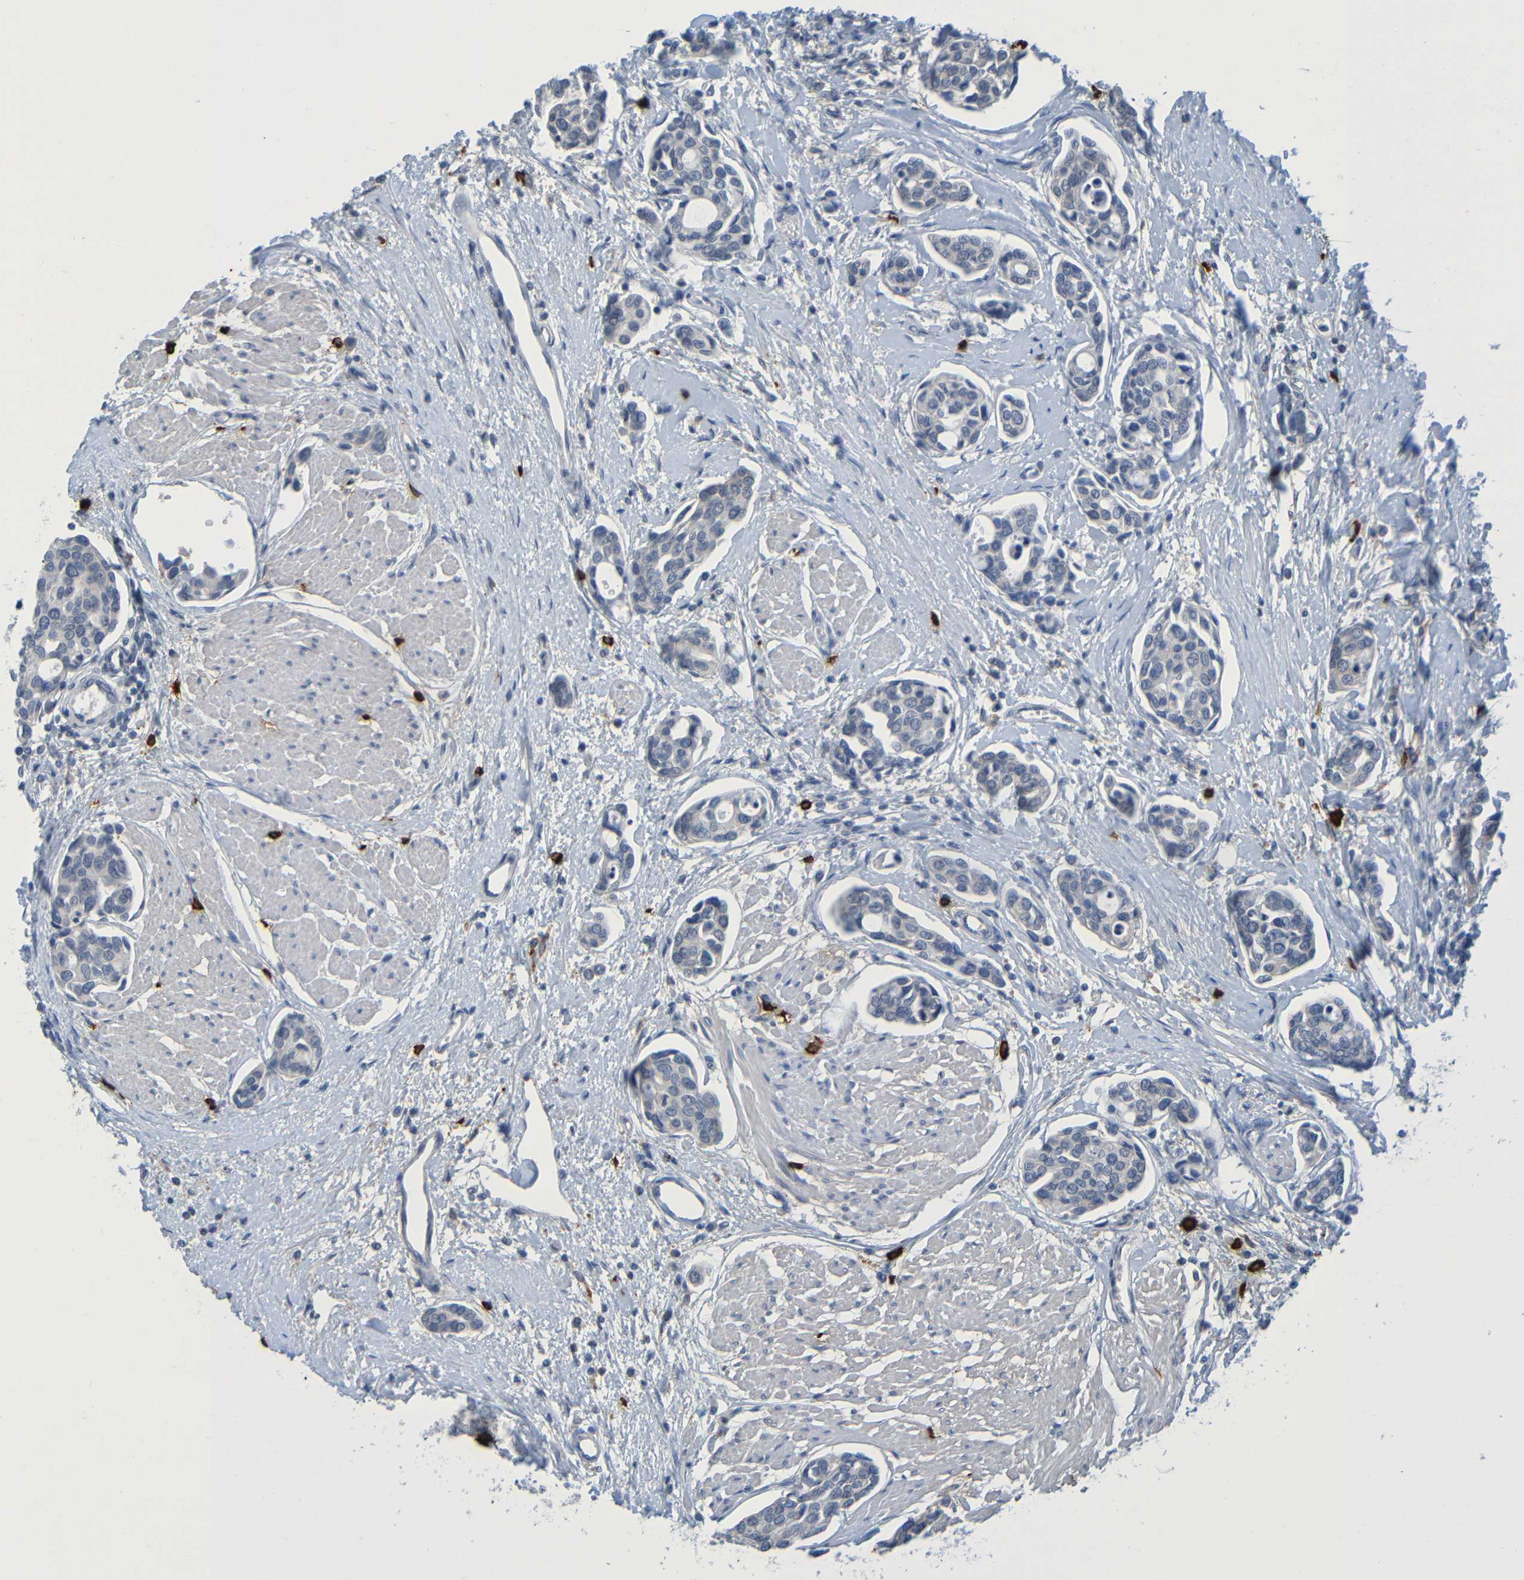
{"staining": {"intensity": "negative", "quantity": "none", "location": "none"}, "tissue": "urothelial cancer", "cell_type": "Tumor cells", "image_type": "cancer", "snomed": [{"axis": "morphology", "description": "Urothelial carcinoma, High grade"}, {"axis": "topography", "description": "Urinary bladder"}], "caption": "Protein analysis of urothelial cancer reveals no significant staining in tumor cells. (DAB (3,3'-diaminobenzidine) IHC, high magnification).", "gene": "C3AR1", "patient": {"sex": "male", "age": 78}}